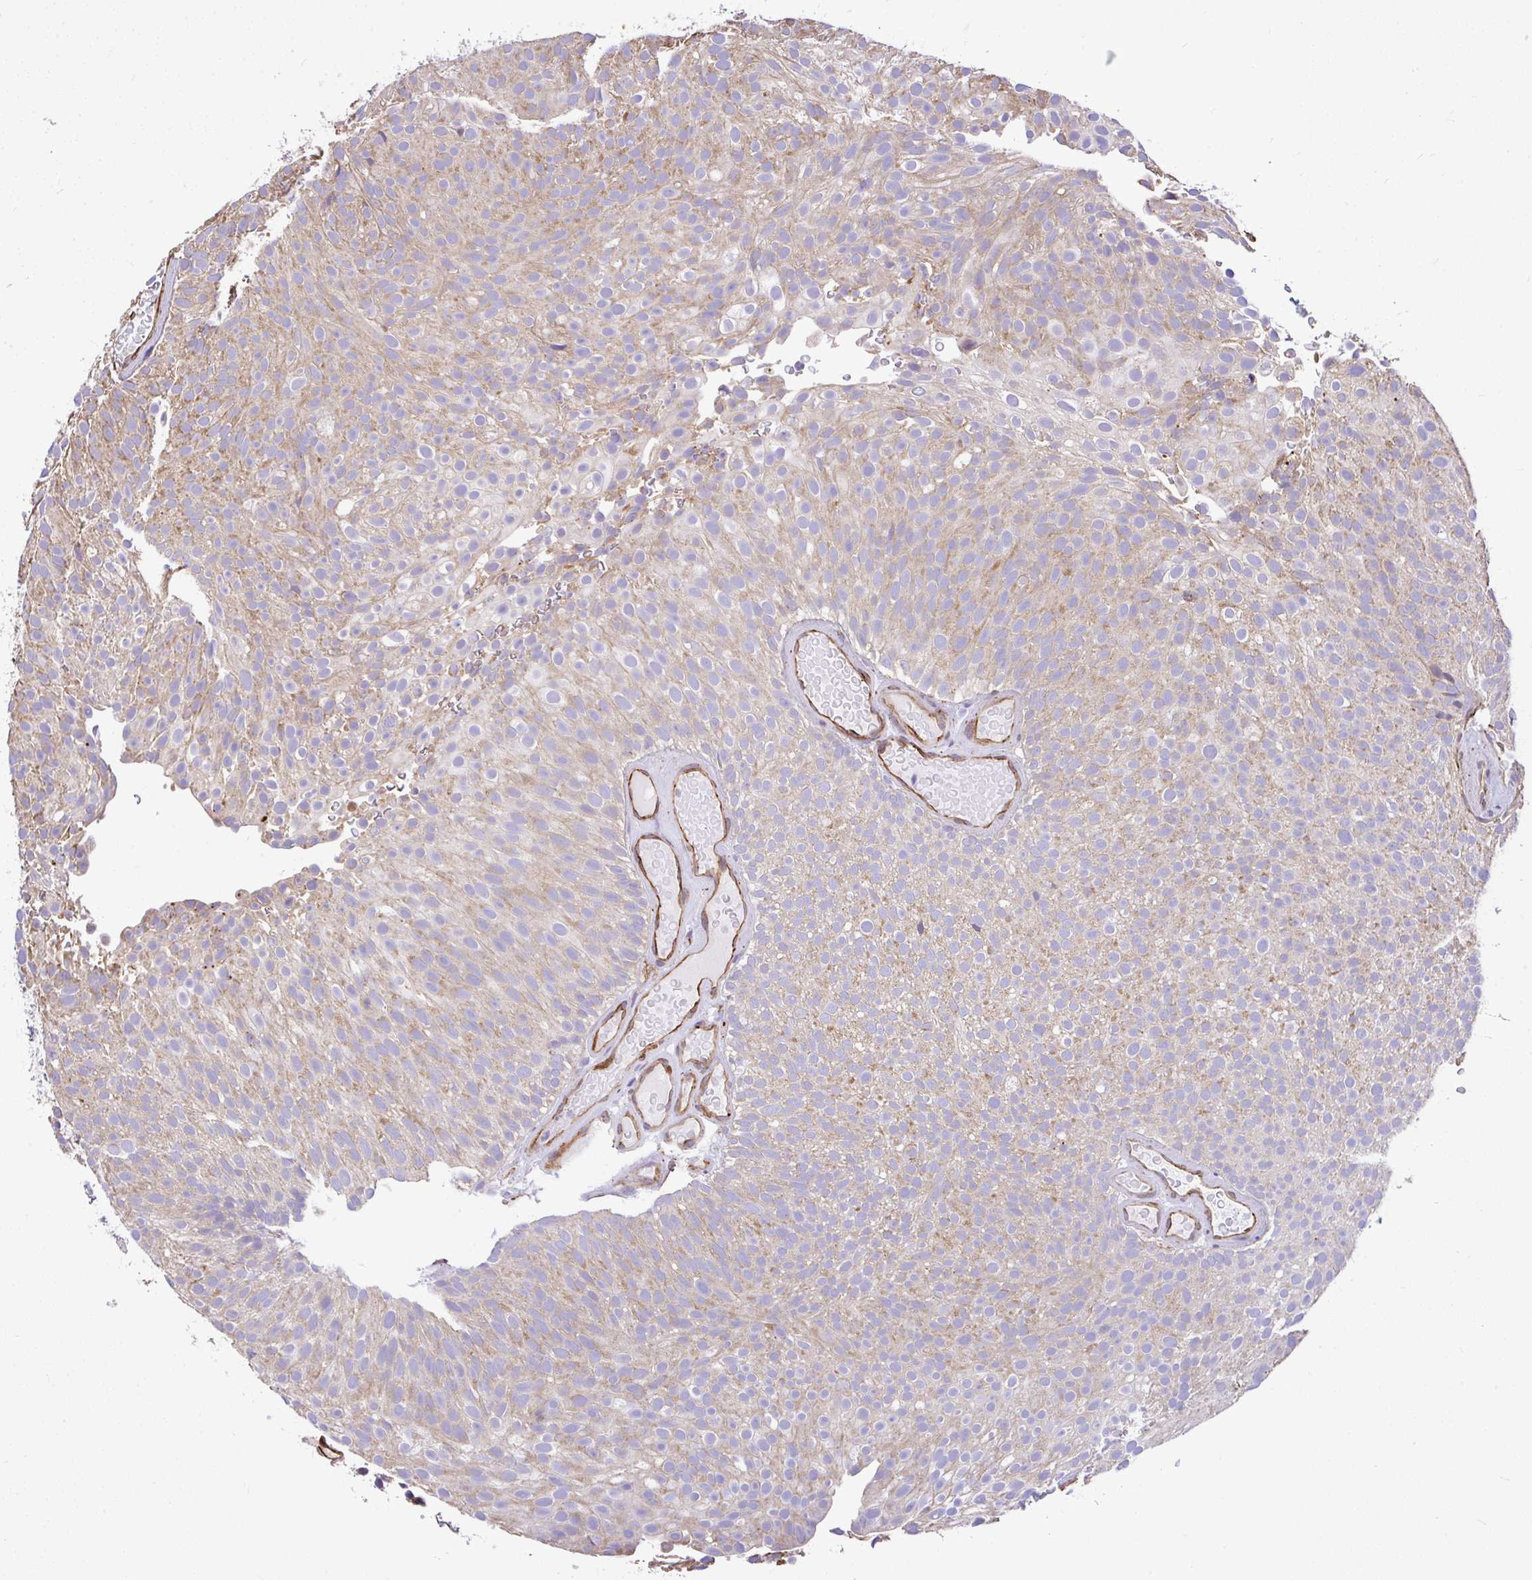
{"staining": {"intensity": "moderate", "quantity": "25%-75%", "location": "cytoplasmic/membranous"}, "tissue": "urothelial cancer", "cell_type": "Tumor cells", "image_type": "cancer", "snomed": [{"axis": "morphology", "description": "Urothelial carcinoma, Low grade"}, {"axis": "topography", "description": "Urinary bladder"}], "caption": "Human low-grade urothelial carcinoma stained for a protein (brown) displays moderate cytoplasmic/membranous positive positivity in about 25%-75% of tumor cells.", "gene": "PTPRK", "patient": {"sex": "male", "age": 78}}